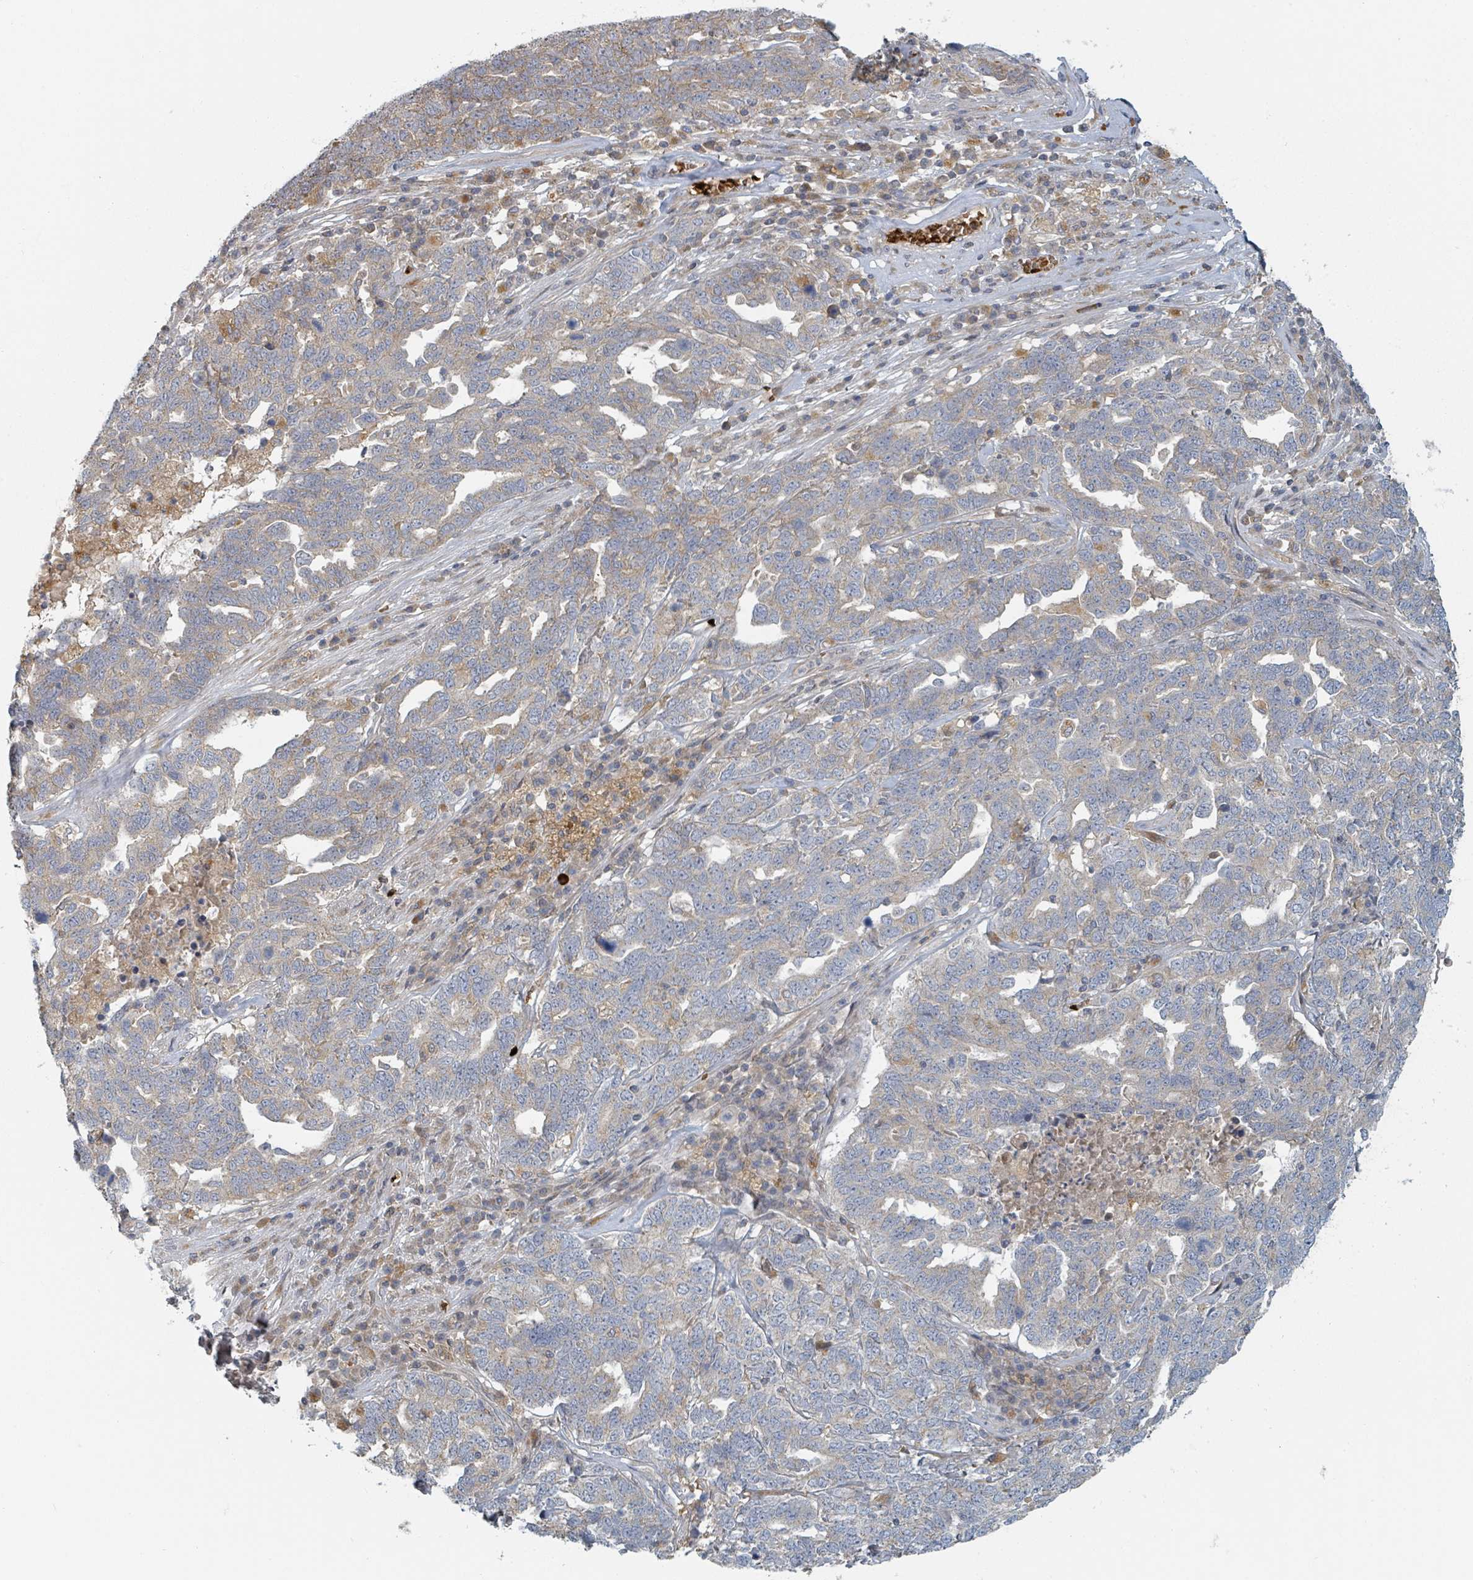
{"staining": {"intensity": "weak", "quantity": "<25%", "location": "cytoplasmic/membranous"}, "tissue": "ovarian cancer", "cell_type": "Tumor cells", "image_type": "cancer", "snomed": [{"axis": "morphology", "description": "Carcinoma, endometroid"}, {"axis": "topography", "description": "Ovary"}], "caption": "A high-resolution image shows IHC staining of ovarian endometroid carcinoma, which exhibits no significant staining in tumor cells.", "gene": "TRPC4AP", "patient": {"sex": "female", "age": 62}}